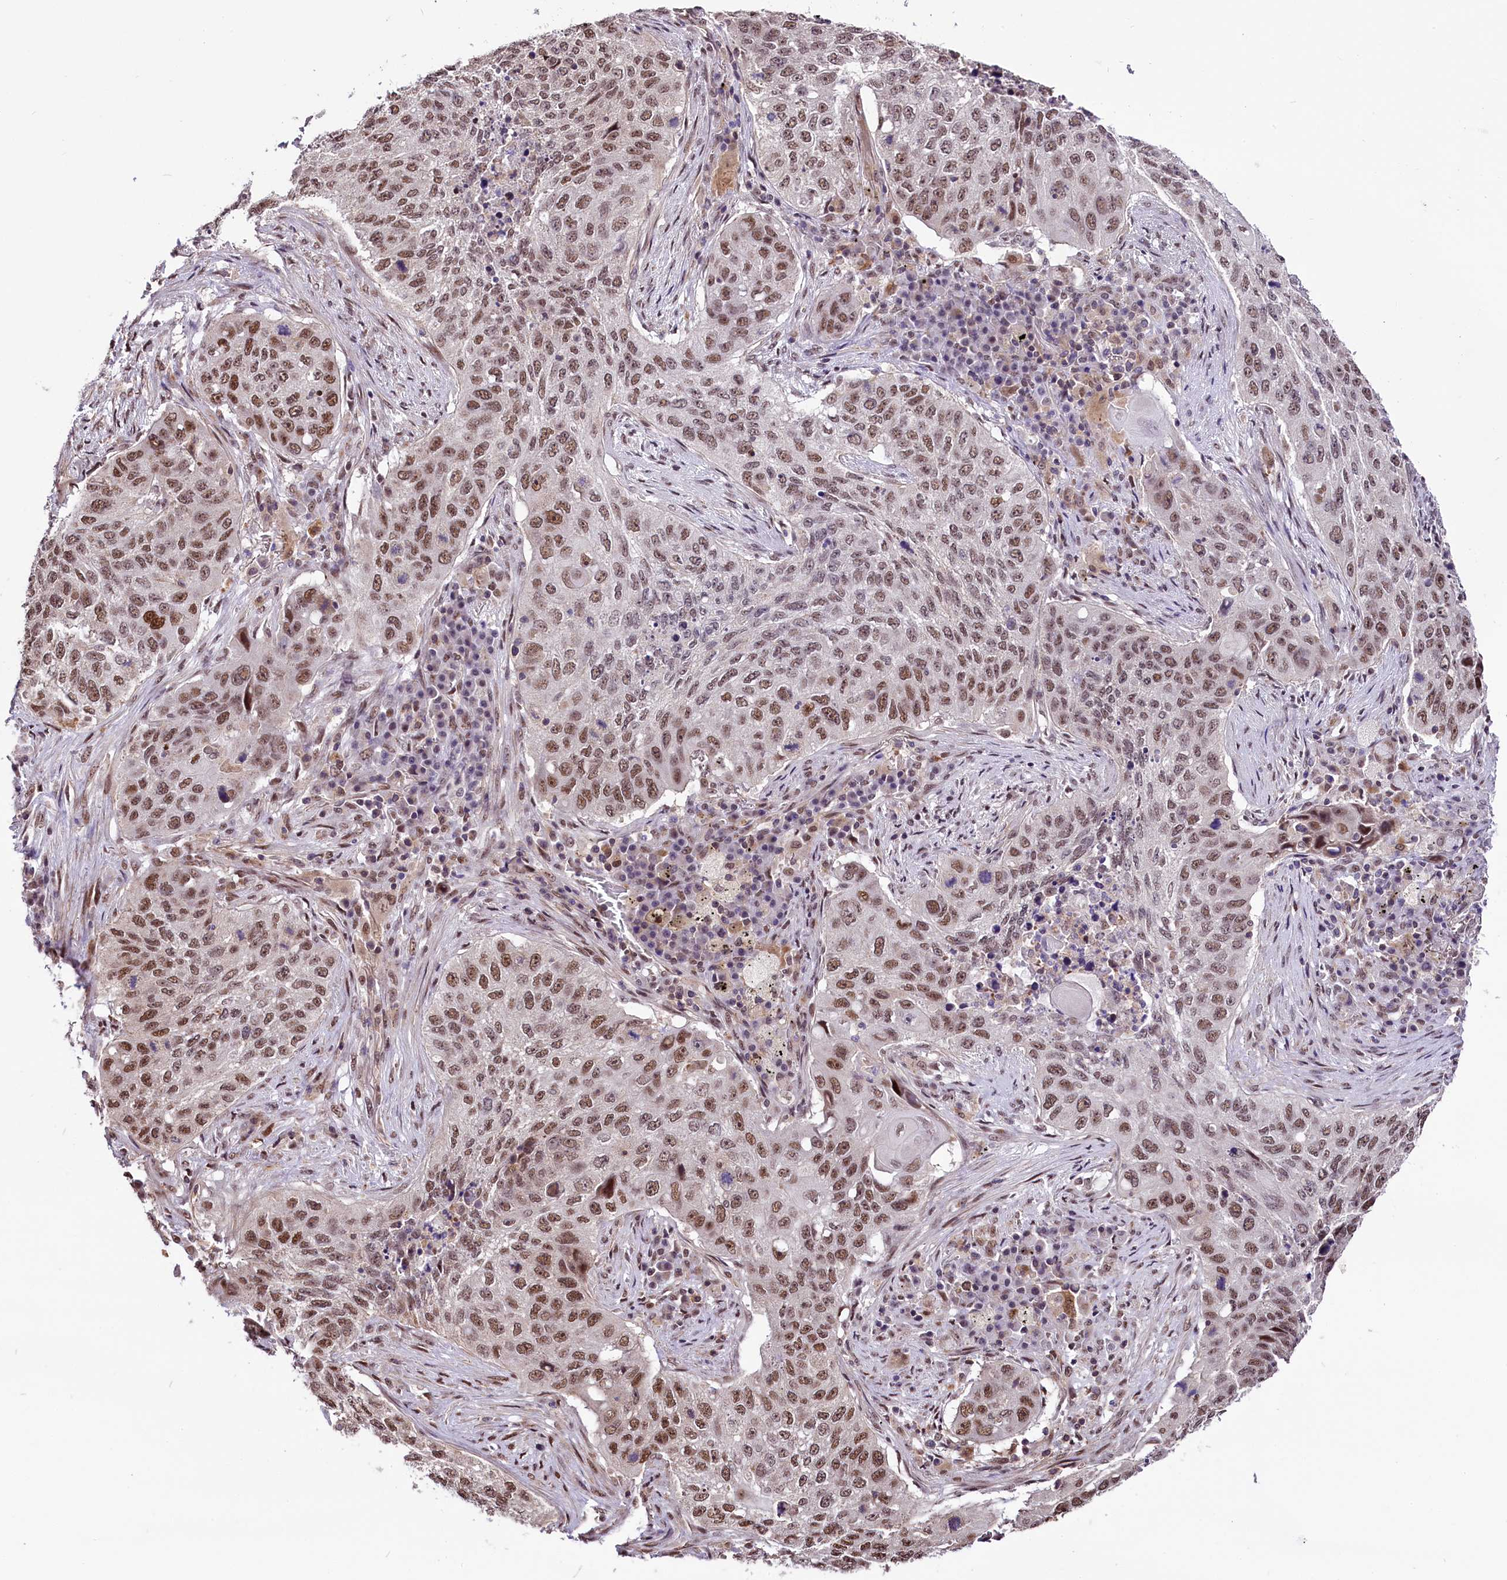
{"staining": {"intensity": "moderate", "quantity": ">75%", "location": "nuclear"}, "tissue": "lung cancer", "cell_type": "Tumor cells", "image_type": "cancer", "snomed": [{"axis": "morphology", "description": "Squamous cell carcinoma, NOS"}, {"axis": "topography", "description": "Lung"}], "caption": "Human lung cancer stained for a protein (brown) reveals moderate nuclear positive positivity in about >75% of tumor cells.", "gene": "MRPL54", "patient": {"sex": "female", "age": 63}}